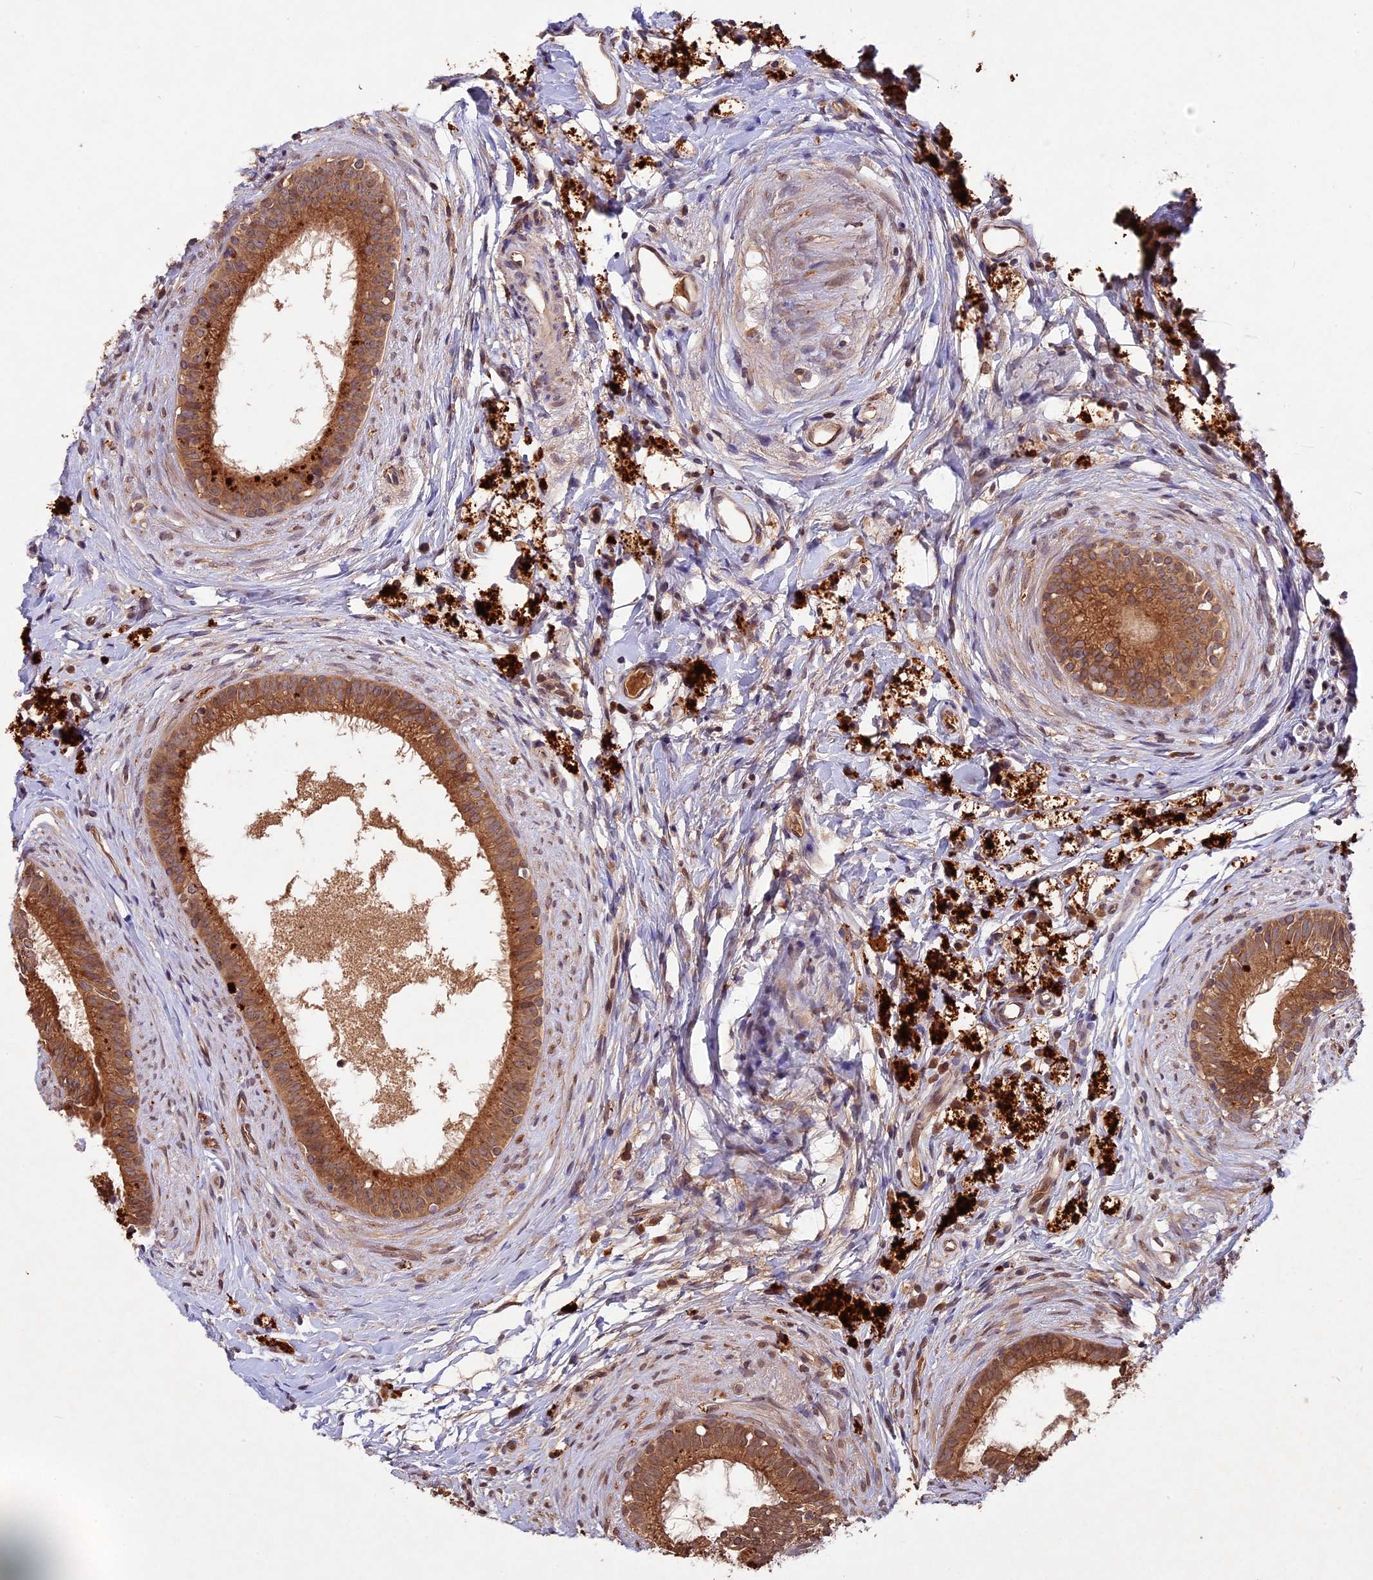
{"staining": {"intensity": "strong", "quantity": ">75%", "location": "cytoplasmic/membranous"}, "tissue": "epididymis", "cell_type": "Glandular cells", "image_type": "normal", "snomed": [{"axis": "morphology", "description": "Normal tissue, NOS"}, {"axis": "topography", "description": "Epididymis"}], "caption": "Protein expression analysis of normal epididymis reveals strong cytoplasmic/membranous positivity in about >75% of glandular cells.", "gene": "CHAC1", "patient": {"sex": "male", "age": 80}}